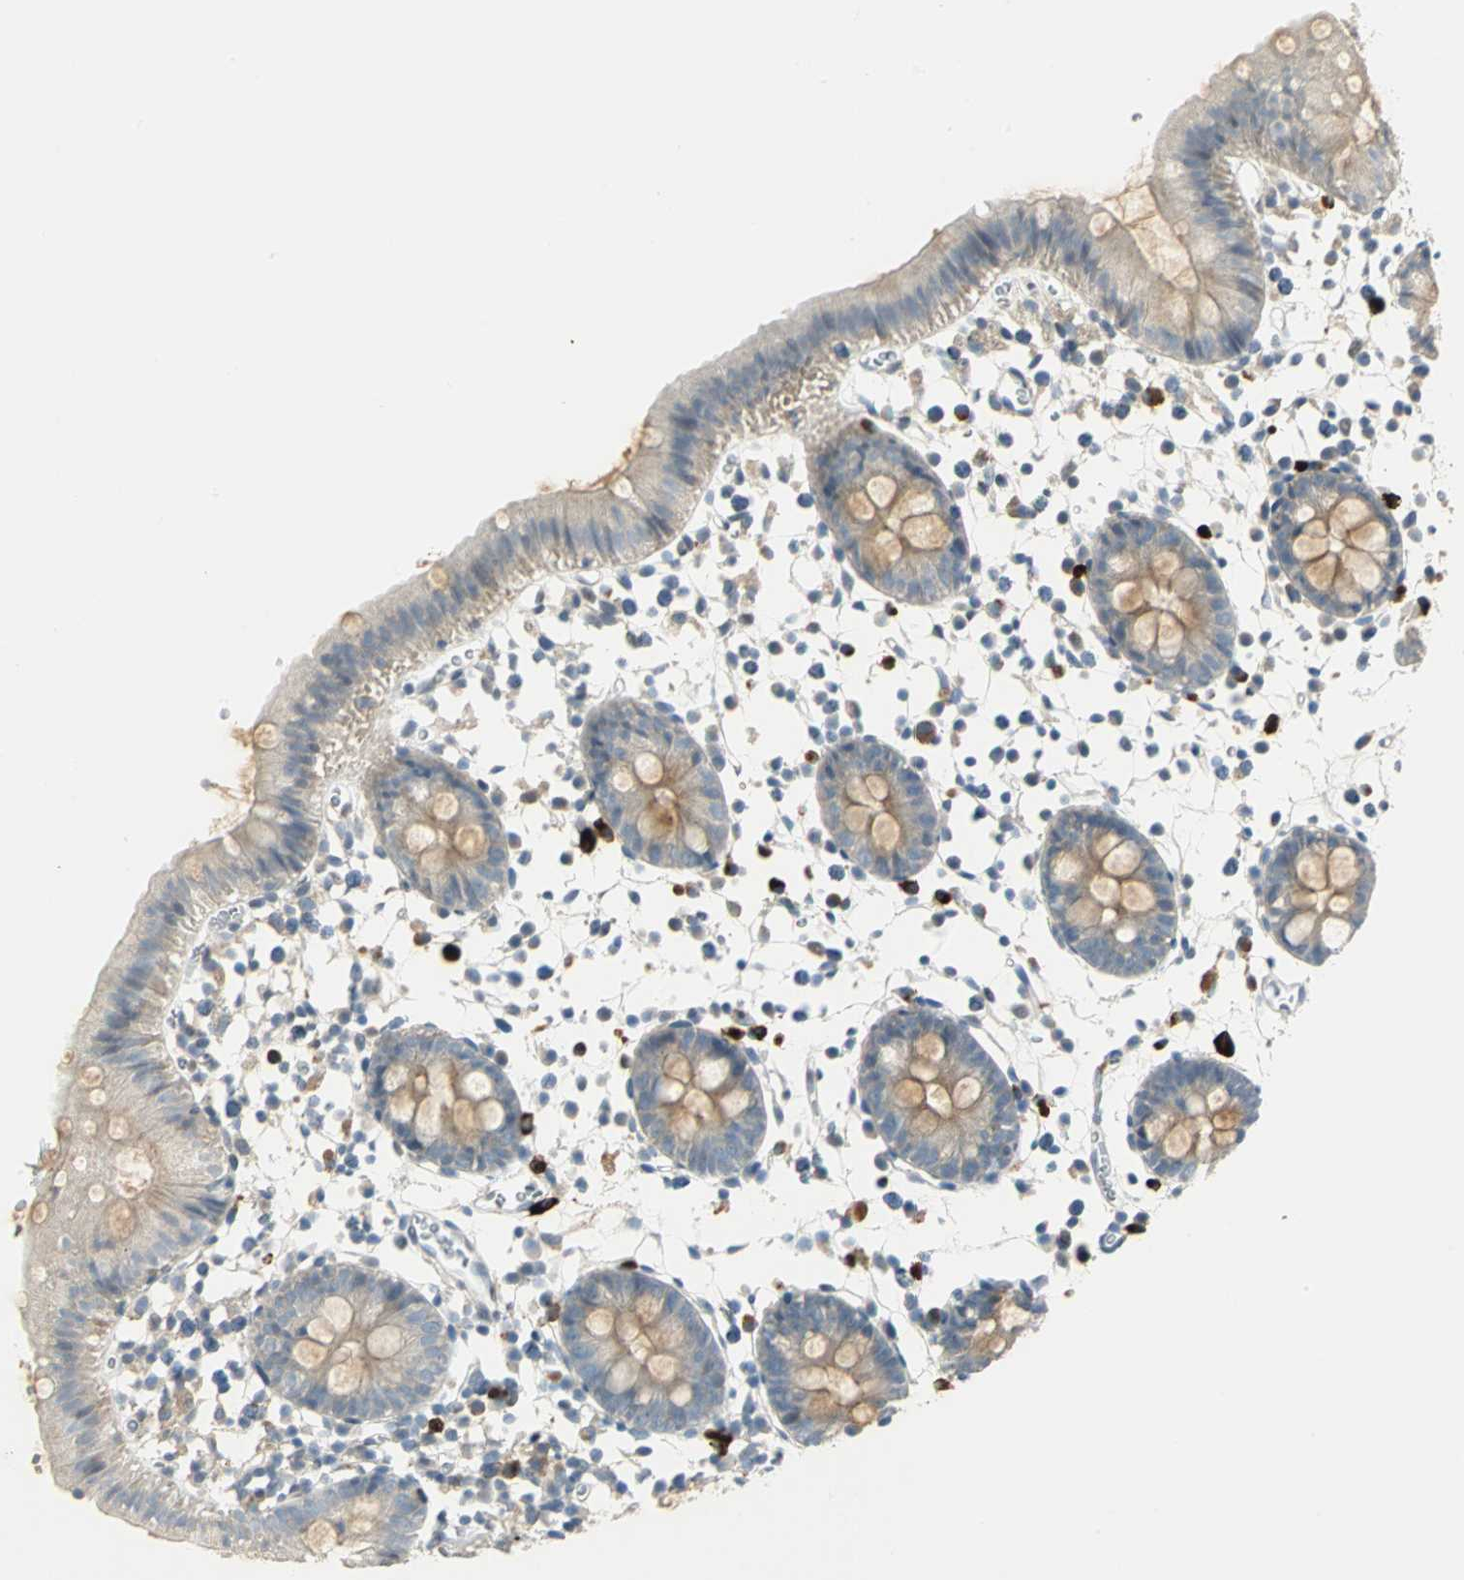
{"staining": {"intensity": "weak", "quantity": "<25%", "location": "cytoplasmic/membranous"}, "tissue": "colon", "cell_type": "Endothelial cells", "image_type": "normal", "snomed": [{"axis": "morphology", "description": "Normal tissue, NOS"}, {"axis": "topography", "description": "Colon"}], "caption": "Protein analysis of benign colon reveals no significant staining in endothelial cells. Nuclei are stained in blue.", "gene": "PROC", "patient": {"sex": "male", "age": 14}}